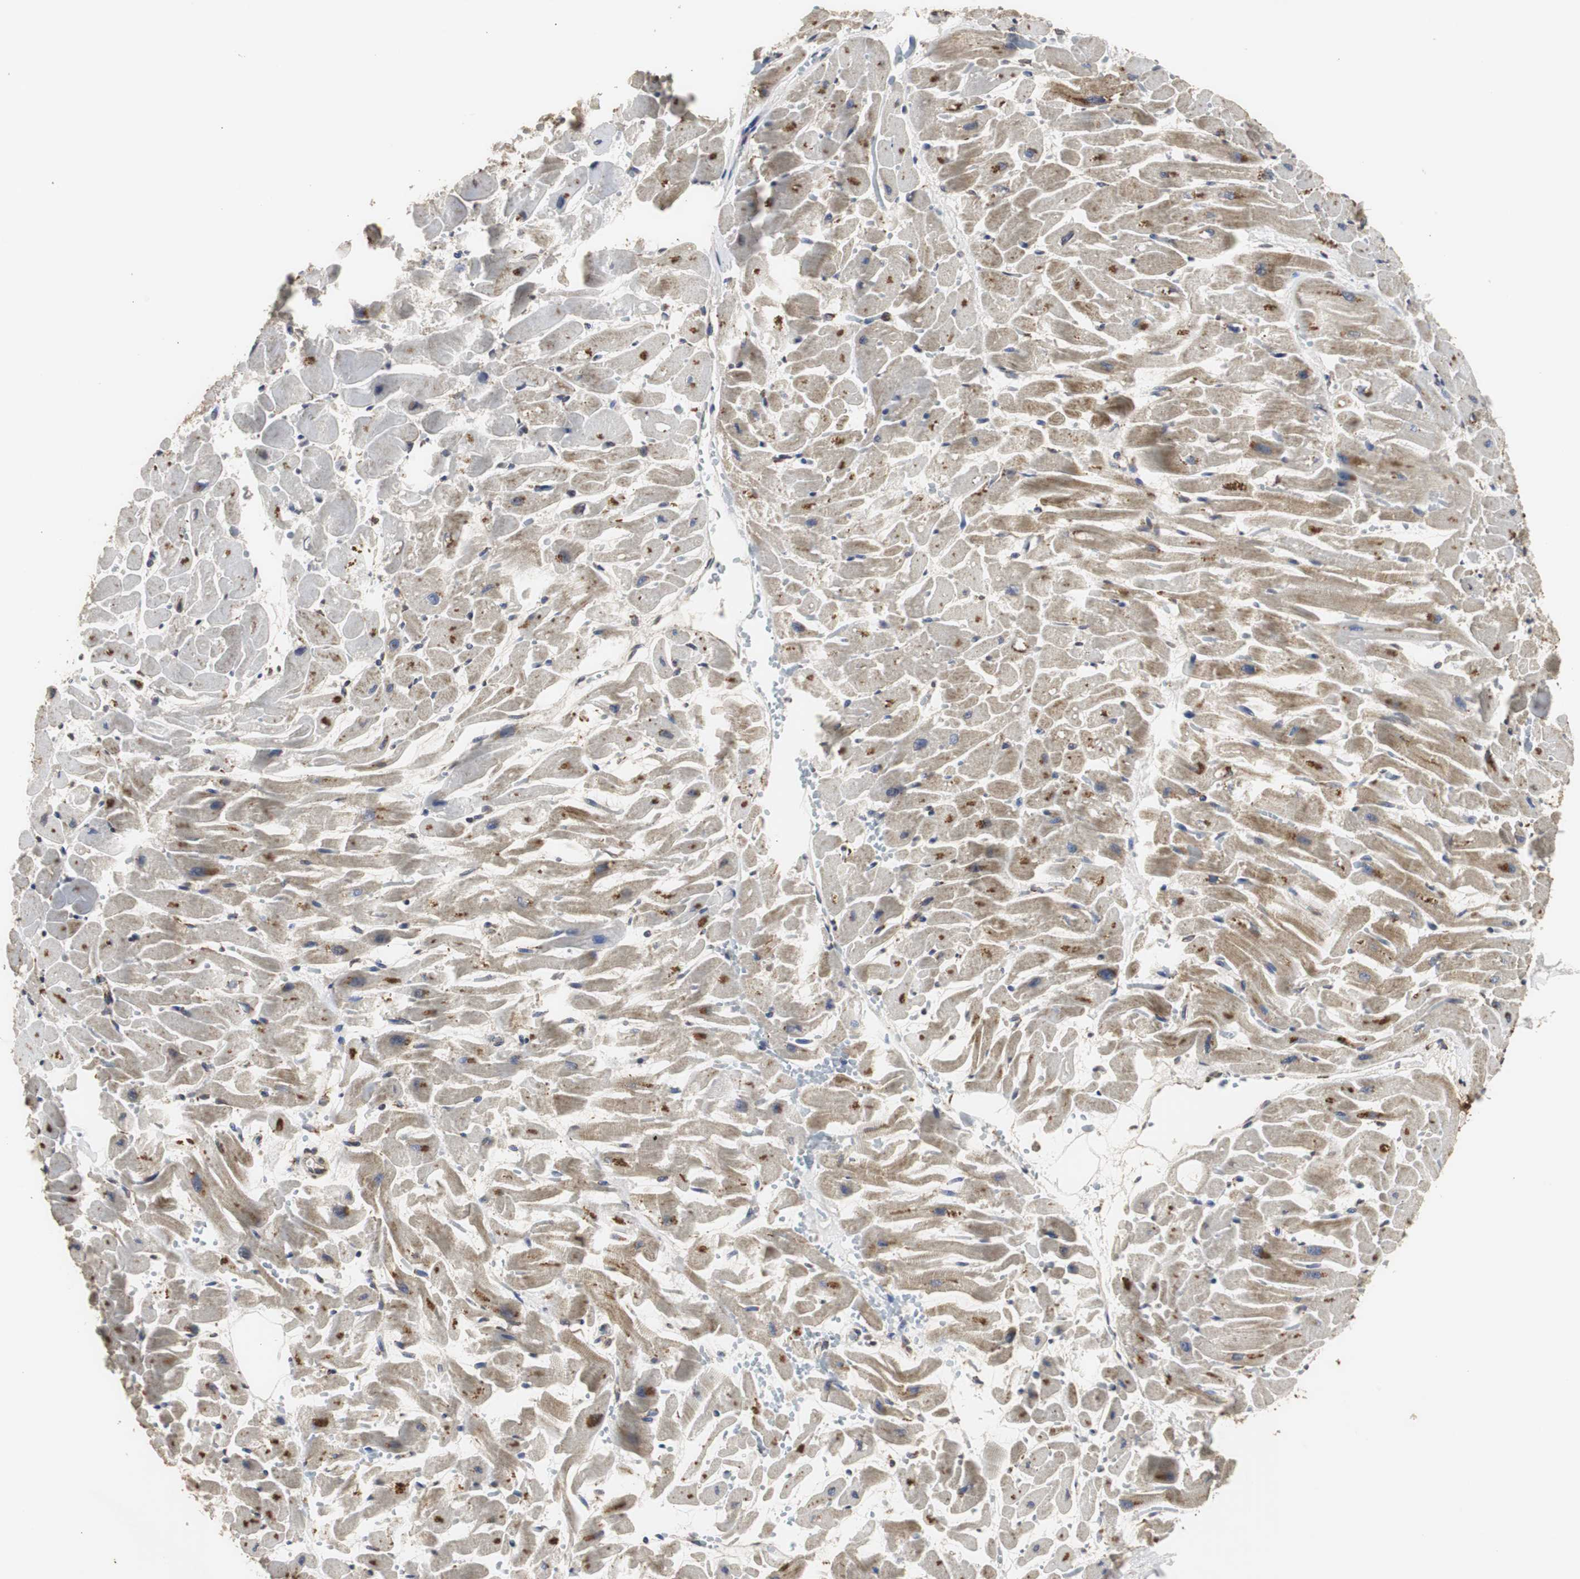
{"staining": {"intensity": "moderate", "quantity": "25%-75%", "location": "cytoplasmic/membranous"}, "tissue": "heart muscle", "cell_type": "Cardiomyocytes", "image_type": "normal", "snomed": [{"axis": "morphology", "description": "Normal tissue, NOS"}, {"axis": "topography", "description": "Heart"}], "caption": "Protein positivity by immunohistochemistry exhibits moderate cytoplasmic/membranous expression in about 25%-75% of cardiomyocytes in unremarkable heart muscle.", "gene": "HSD17B10", "patient": {"sex": "female", "age": 19}}